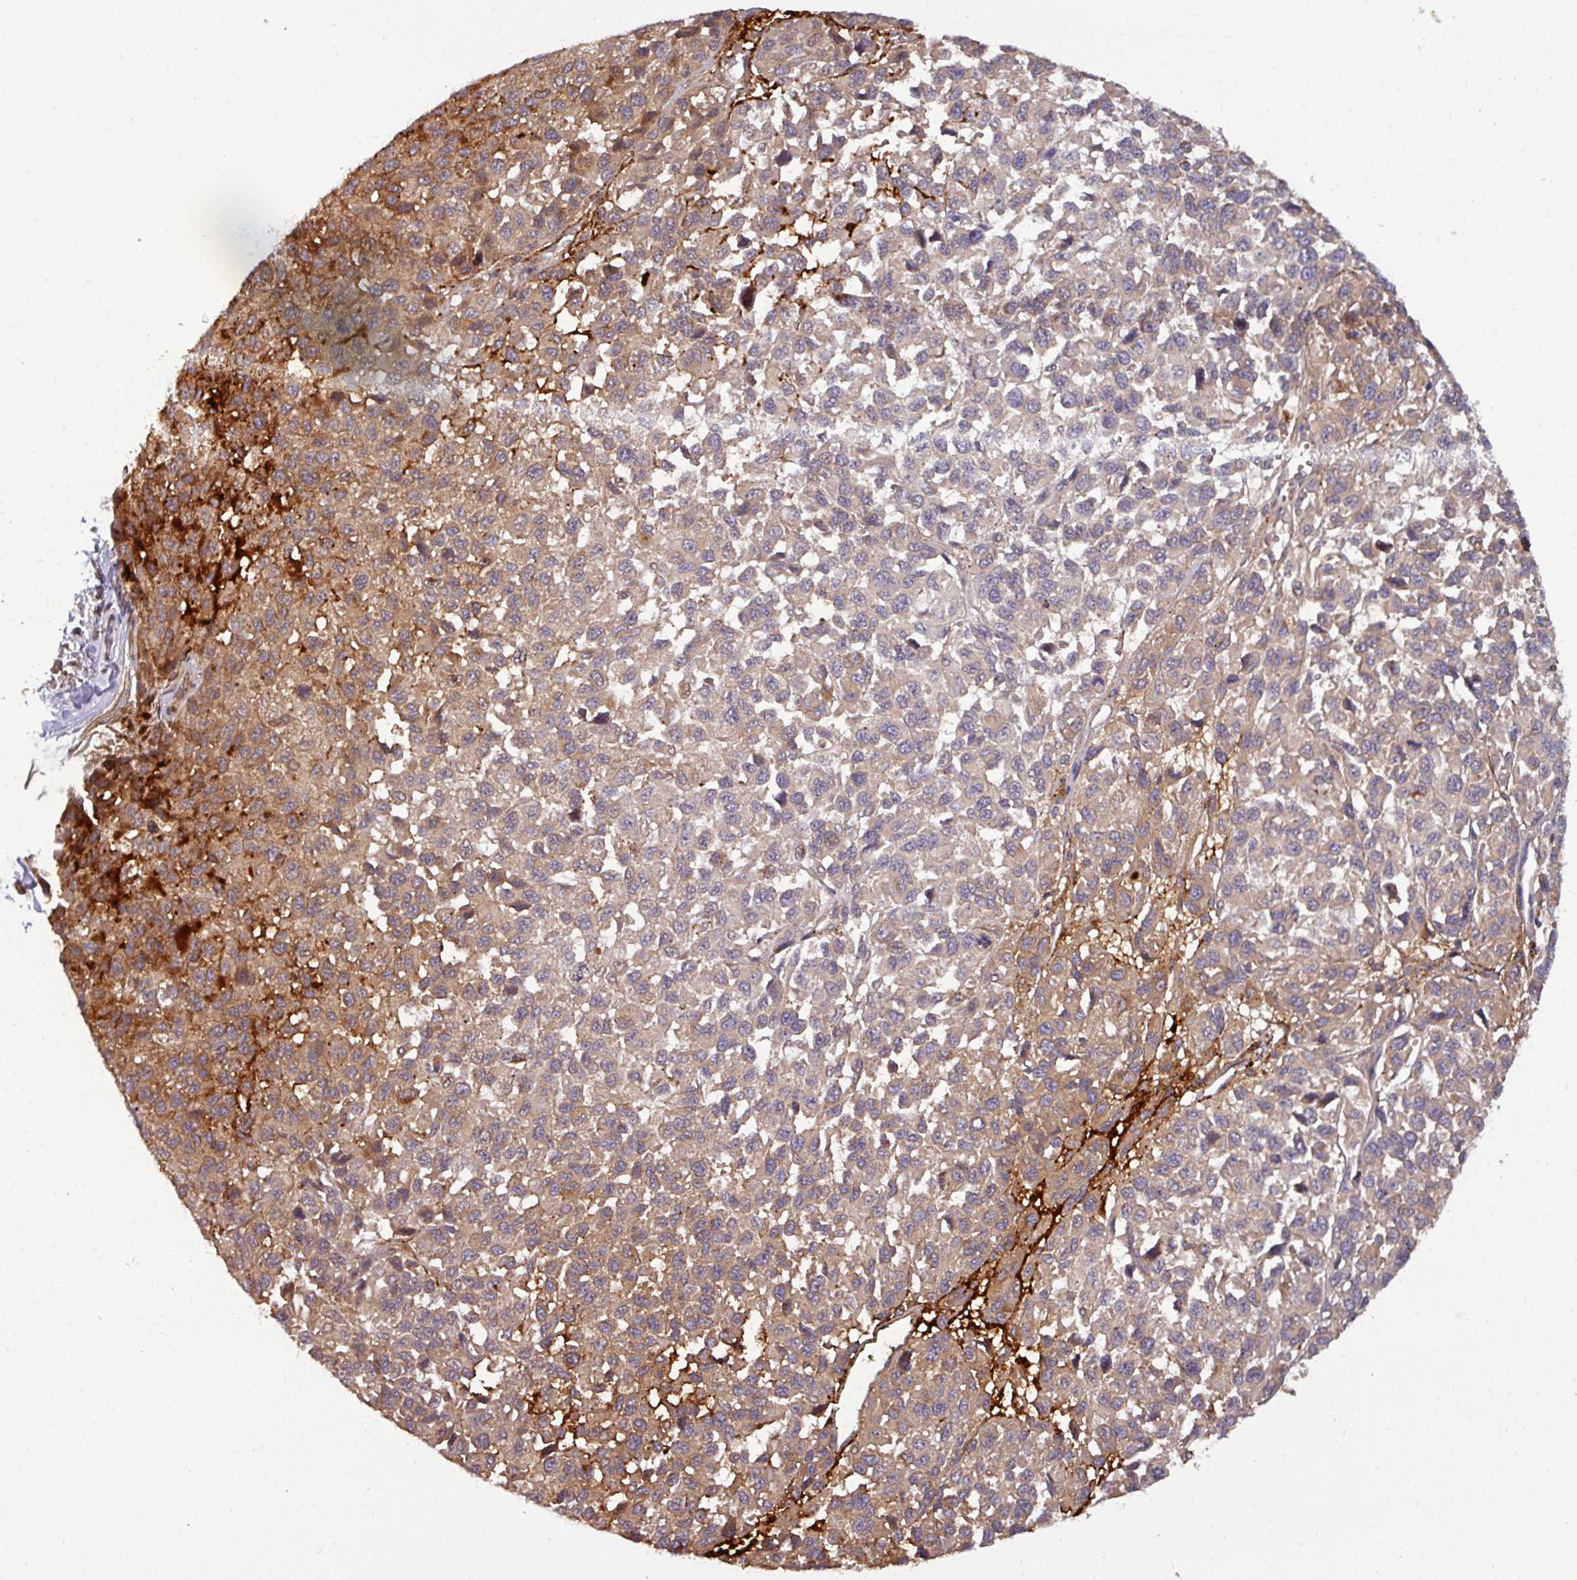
{"staining": {"intensity": "moderate", "quantity": "25%-75%", "location": "cytoplasmic/membranous"}, "tissue": "melanoma", "cell_type": "Tumor cells", "image_type": "cancer", "snomed": [{"axis": "morphology", "description": "Malignant melanoma, NOS"}, {"axis": "topography", "description": "Skin"}], "caption": "Immunohistochemical staining of human melanoma exhibits medium levels of moderate cytoplasmic/membranous protein expression in about 25%-75% of tumor cells.", "gene": "PUS1", "patient": {"sex": "male", "age": 62}}